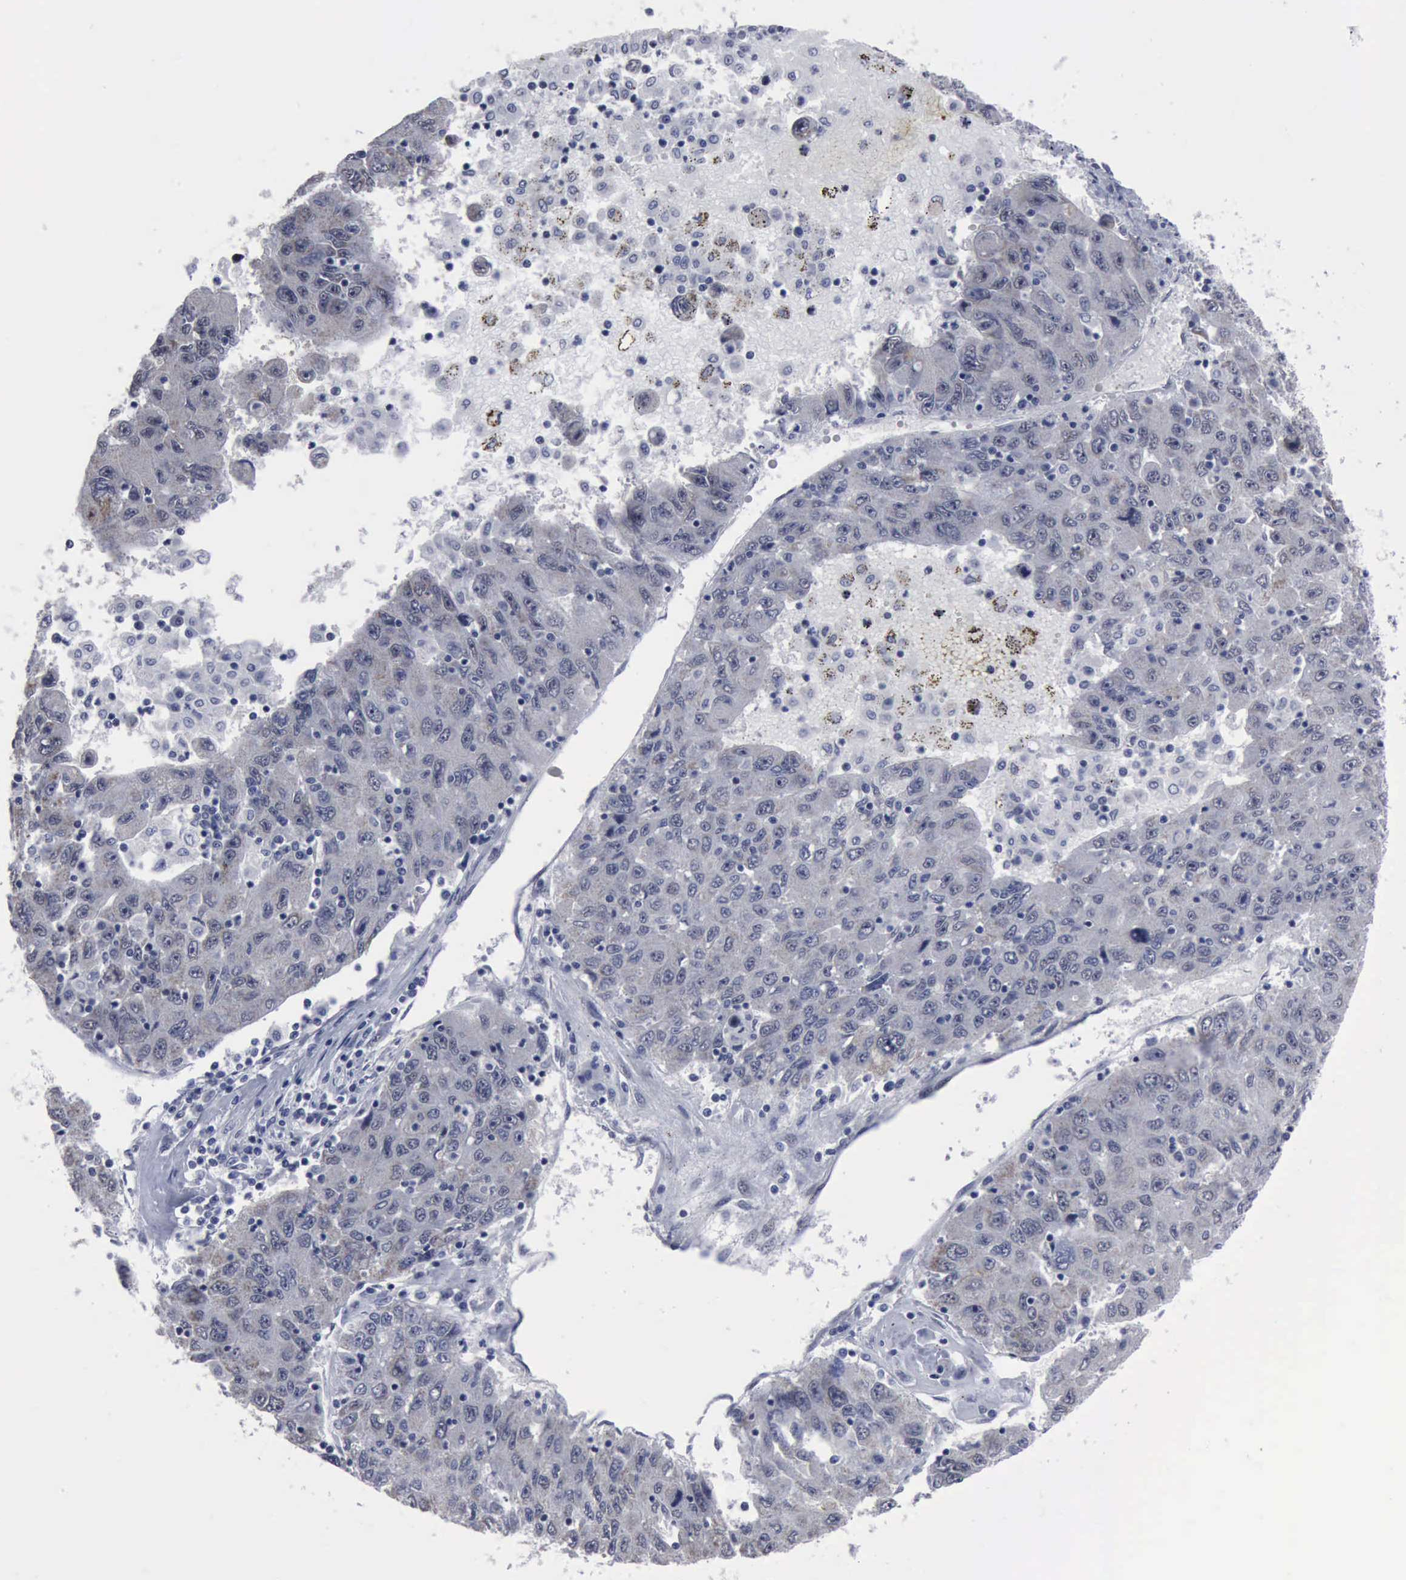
{"staining": {"intensity": "negative", "quantity": "none", "location": "none"}, "tissue": "liver cancer", "cell_type": "Tumor cells", "image_type": "cancer", "snomed": [{"axis": "morphology", "description": "Carcinoma, Hepatocellular, NOS"}, {"axis": "topography", "description": "Liver"}], "caption": "An immunohistochemistry (IHC) histopathology image of liver cancer is shown. There is no staining in tumor cells of liver cancer.", "gene": "BRD1", "patient": {"sex": "male", "age": 49}}